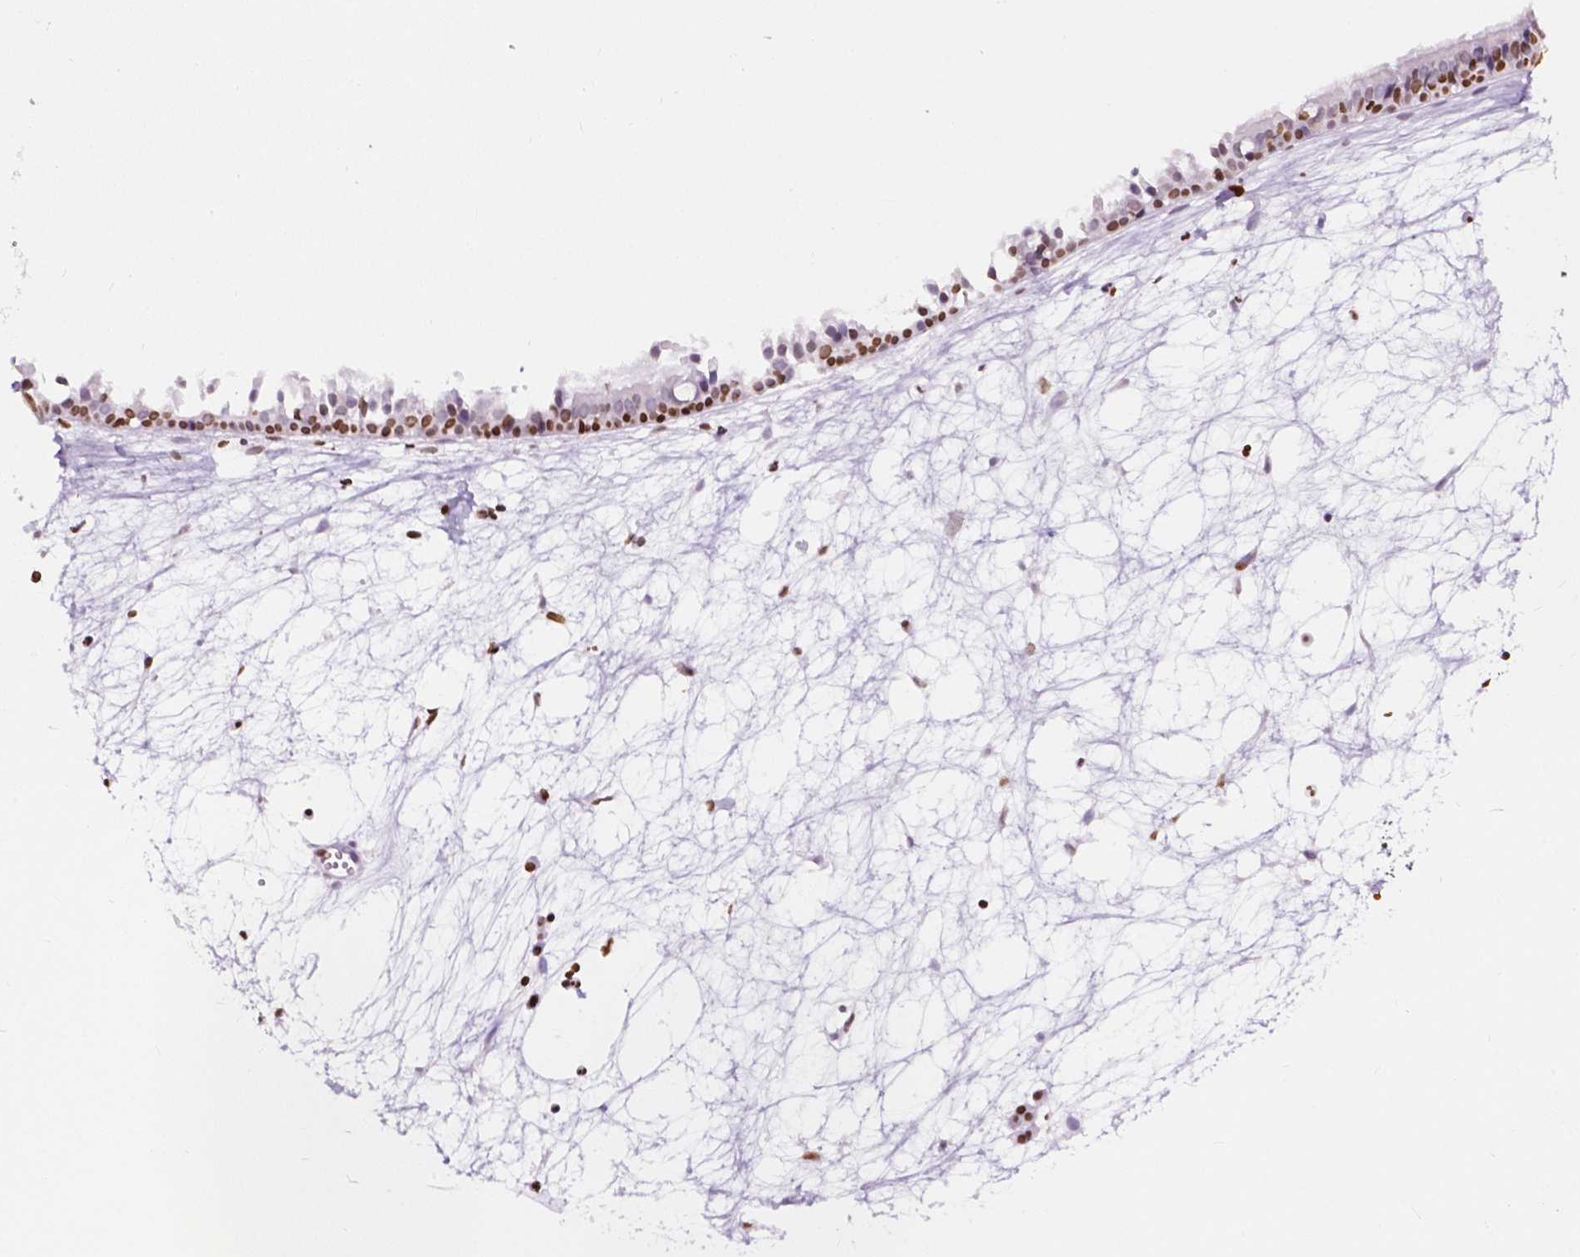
{"staining": {"intensity": "strong", "quantity": "25%-75%", "location": "nuclear"}, "tissue": "nasopharynx", "cell_type": "Respiratory epithelial cells", "image_type": "normal", "snomed": [{"axis": "morphology", "description": "Normal tissue, NOS"}, {"axis": "topography", "description": "Nasopharynx"}], "caption": "Nasopharynx stained with immunohistochemistry (IHC) displays strong nuclear positivity in approximately 25%-75% of respiratory epithelial cells. Nuclei are stained in blue.", "gene": "CBY3", "patient": {"sex": "male", "age": 31}}